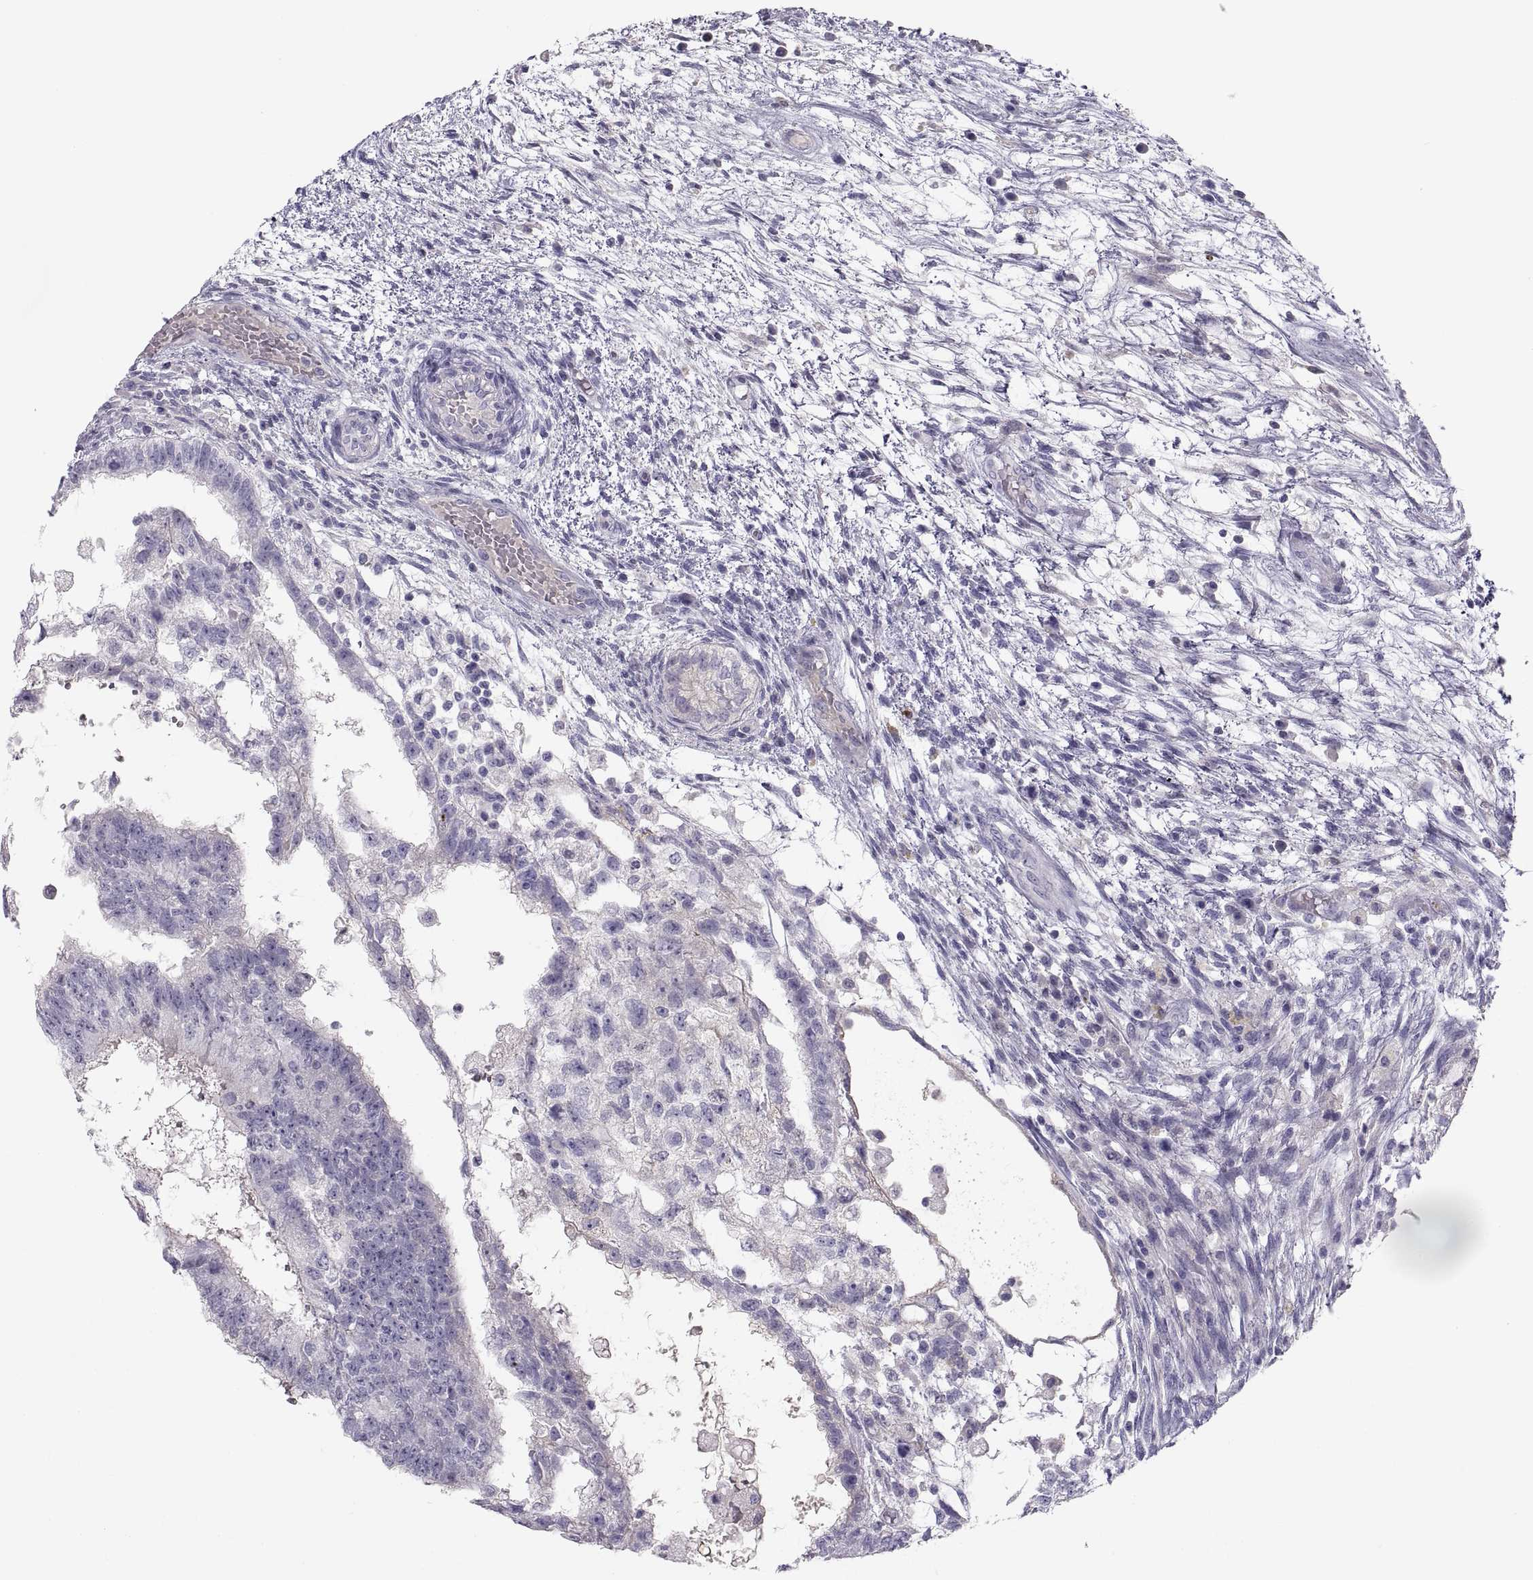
{"staining": {"intensity": "negative", "quantity": "none", "location": "none"}, "tissue": "testis cancer", "cell_type": "Tumor cells", "image_type": "cancer", "snomed": [{"axis": "morphology", "description": "Normal tissue, NOS"}, {"axis": "morphology", "description": "Carcinoma, Embryonal, NOS"}, {"axis": "topography", "description": "Testis"}, {"axis": "topography", "description": "Epididymis"}], "caption": "Immunohistochemistry histopathology image of testis cancer stained for a protein (brown), which shows no staining in tumor cells.", "gene": "MAGEB2", "patient": {"sex": "male", "age": 32}}